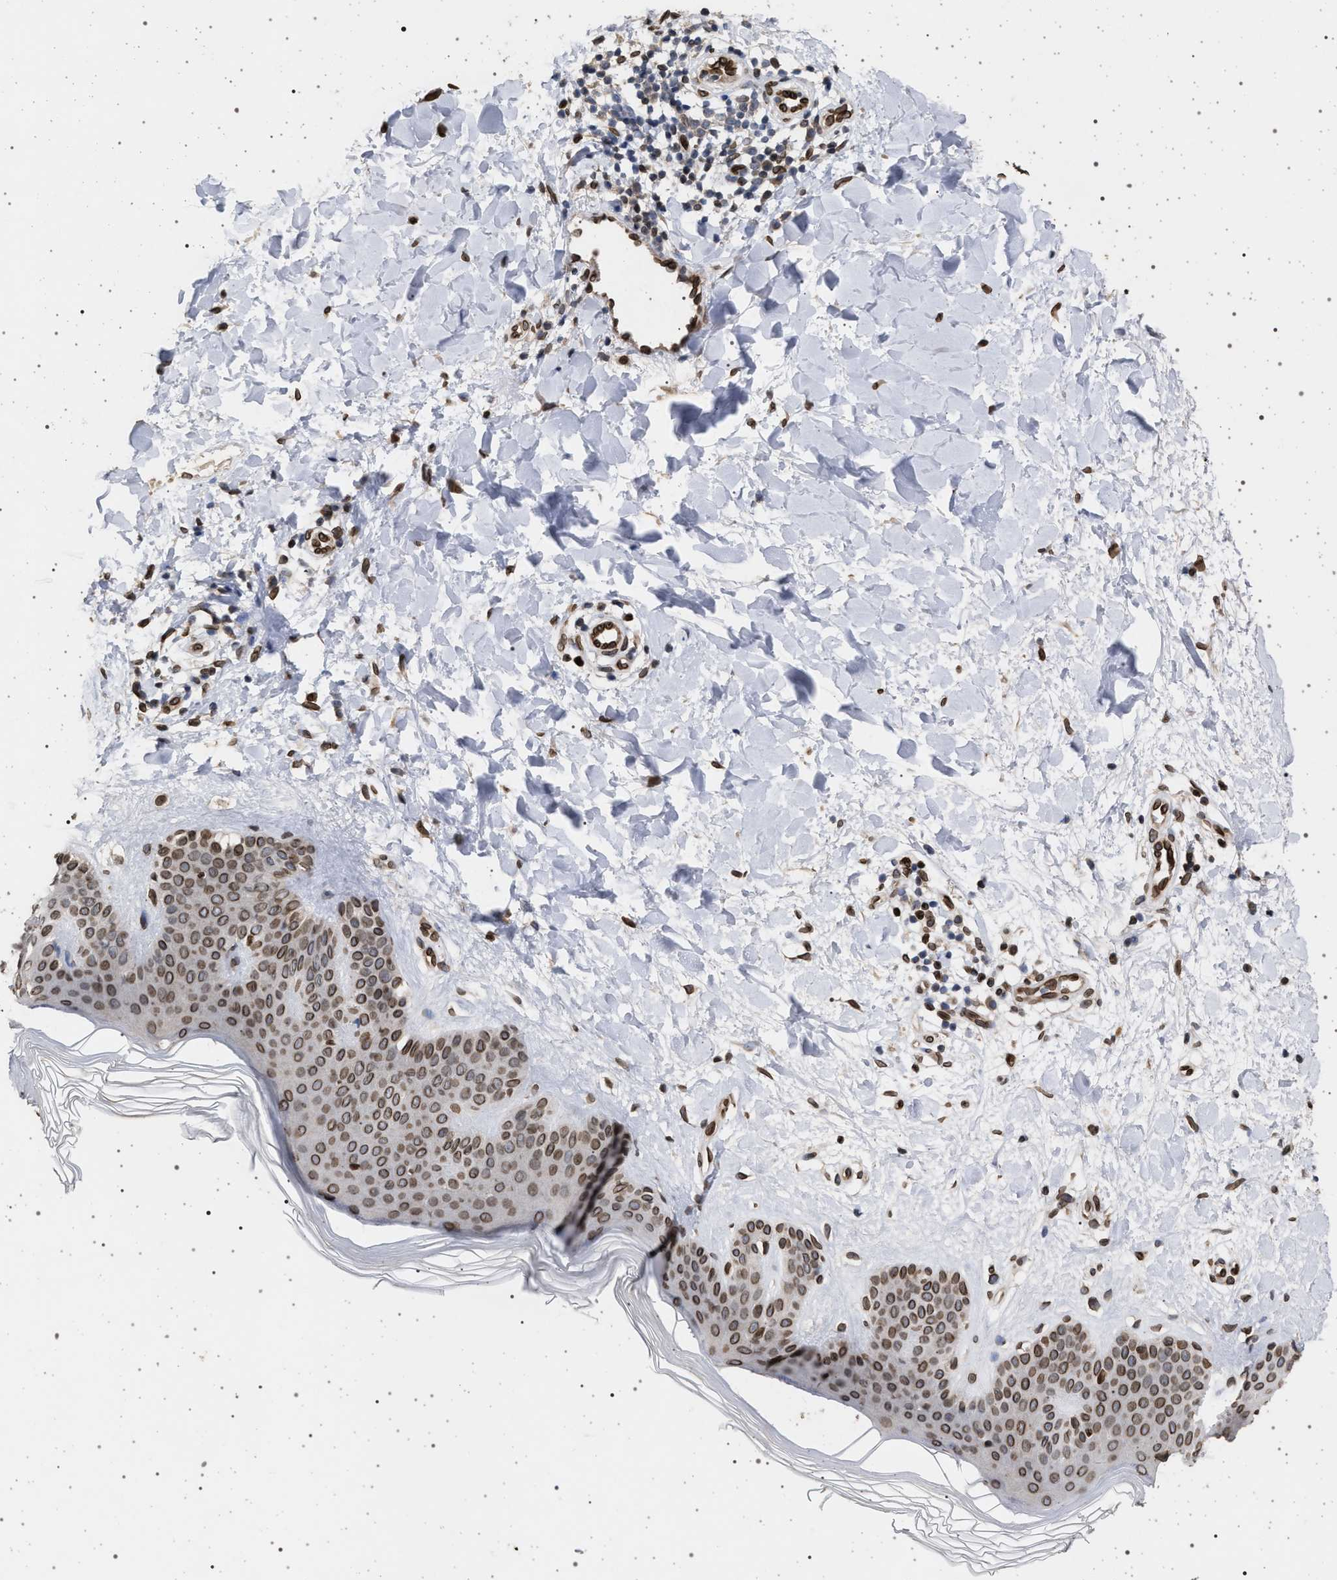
{"staining": {"intensity": "strong", "quantity": ">75%", "location": "cytoplasmic/membranous,nuclear"}, "tissue": "skin", "cell_type": "Fibroblasts", "image_type": "normal", "snomed": [{"axis": "morphology", "description": "Normal tissue, NOS"}, {"axis": "morphology", "description": "Malignant melanoma, Metastatic site"}, {"axis": "topography", "description": "Skin"}], "caption": "The photomicrograph demonstrates immunohistochemical staining of benign skin. There is strong cytoplasmic/membranous,nuclear staining is present in approximately >75% of fibroblasts. (DAB IHC with brightfield microscopy, high magnification).", "gene": "ING2", "patient": {"sex": "male", "age": 41}}